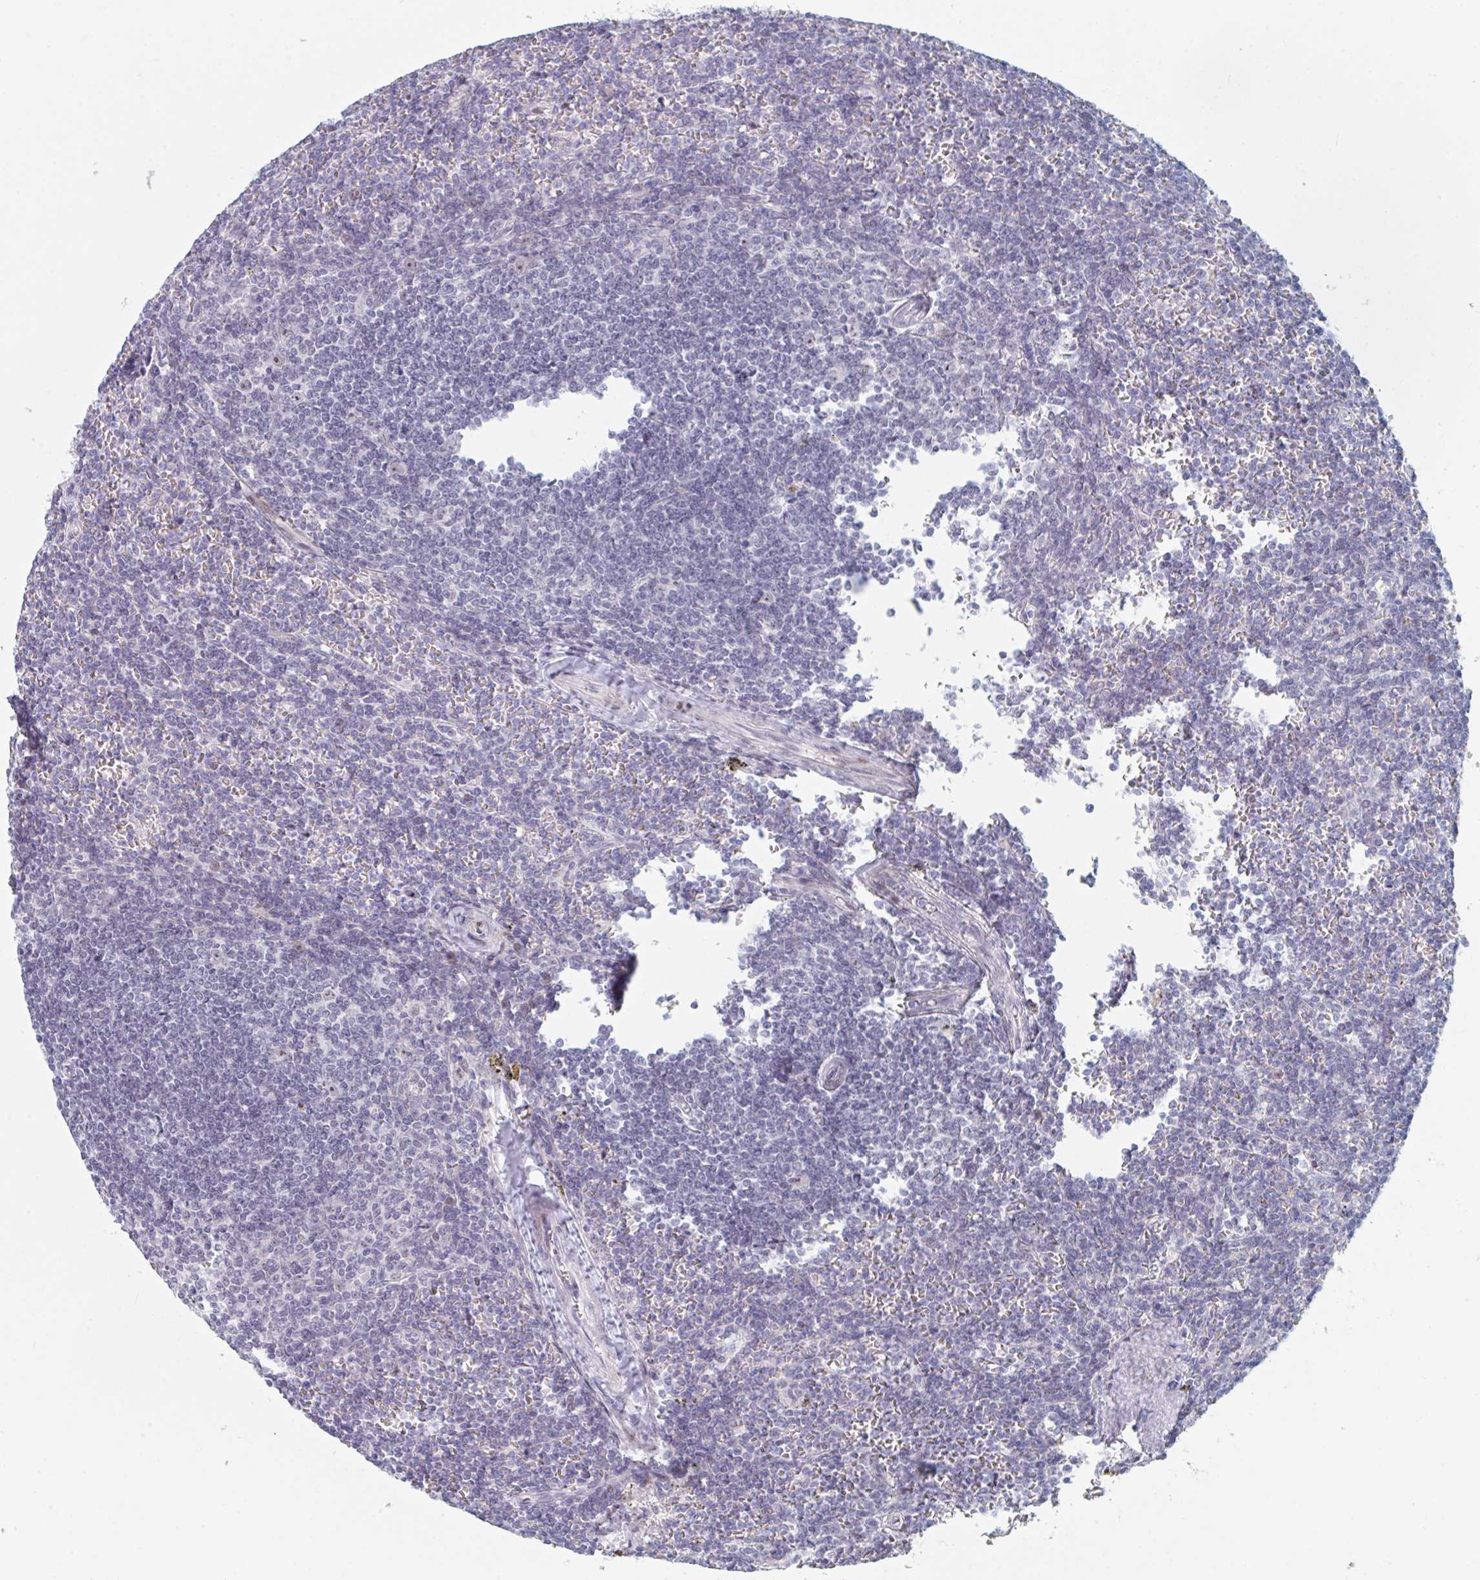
{"staining": {"intensity": "negative", "quantity": "none", "location": "none"}, "tissue": "lymphoma", "cell_type": "Tumor cells", "image_type": "cancer", "snomed": [{"axis": "morphology", "description": "Malignant lymphoma, non-Hodgkin's type, Low grade"}, {"axis": "topography", "description": "Spleen"}], "caption": "Lymphoma stained for a protein using immunohistochemistry (IHC) reveals no positivity tumor cells.", "gene": "NR1H2", "patient": {"sex": "male", "age": 78}}